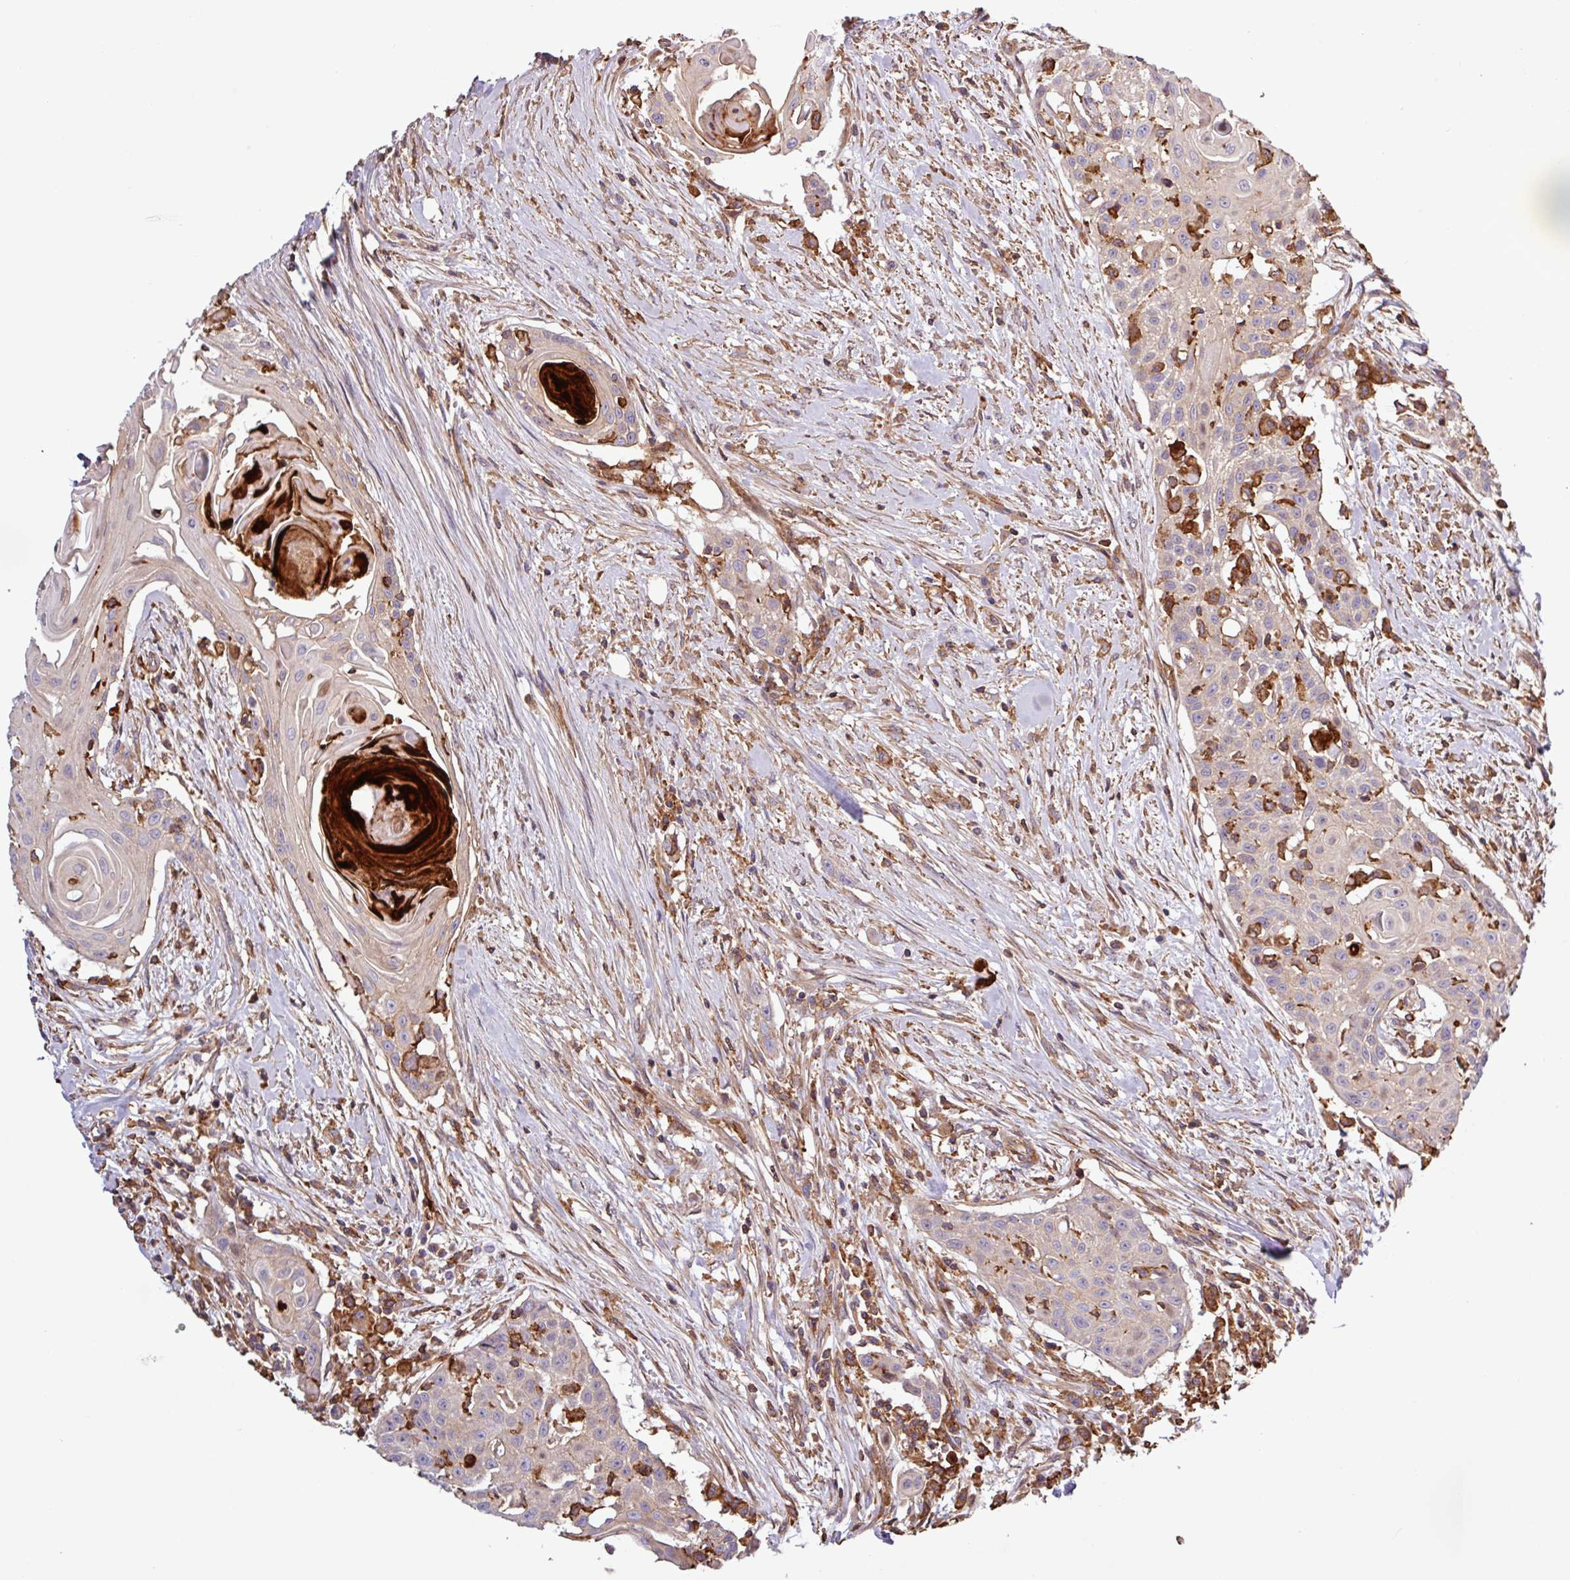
{"staining": {"intensity": "weak", "quantity": "25%-75%", "location": "cytoplasmic/membranous"}, "tissue": "head and neck cancer", "cell_type": "Tumor cells", "image_type": "cancer", "snomed": [{"axis": "morphology", "description": "Squamous cell carcinoma, NOS"}, {"axis": "topography", "description": "Lymph node"}, {"axis": "topography", "description": "Salivary gland"}, {"axis": "topography", "description": "Head-Neck"}], "caption": "Immunohistochemistry of head and neck squamous cell carcinoma shows low levels of weak cytoplasmic/membranous positivity in approximately 25%-75% of tumor cells.", "gene": "ACTR3", "patient": {"sex": "female", "age": 74}}